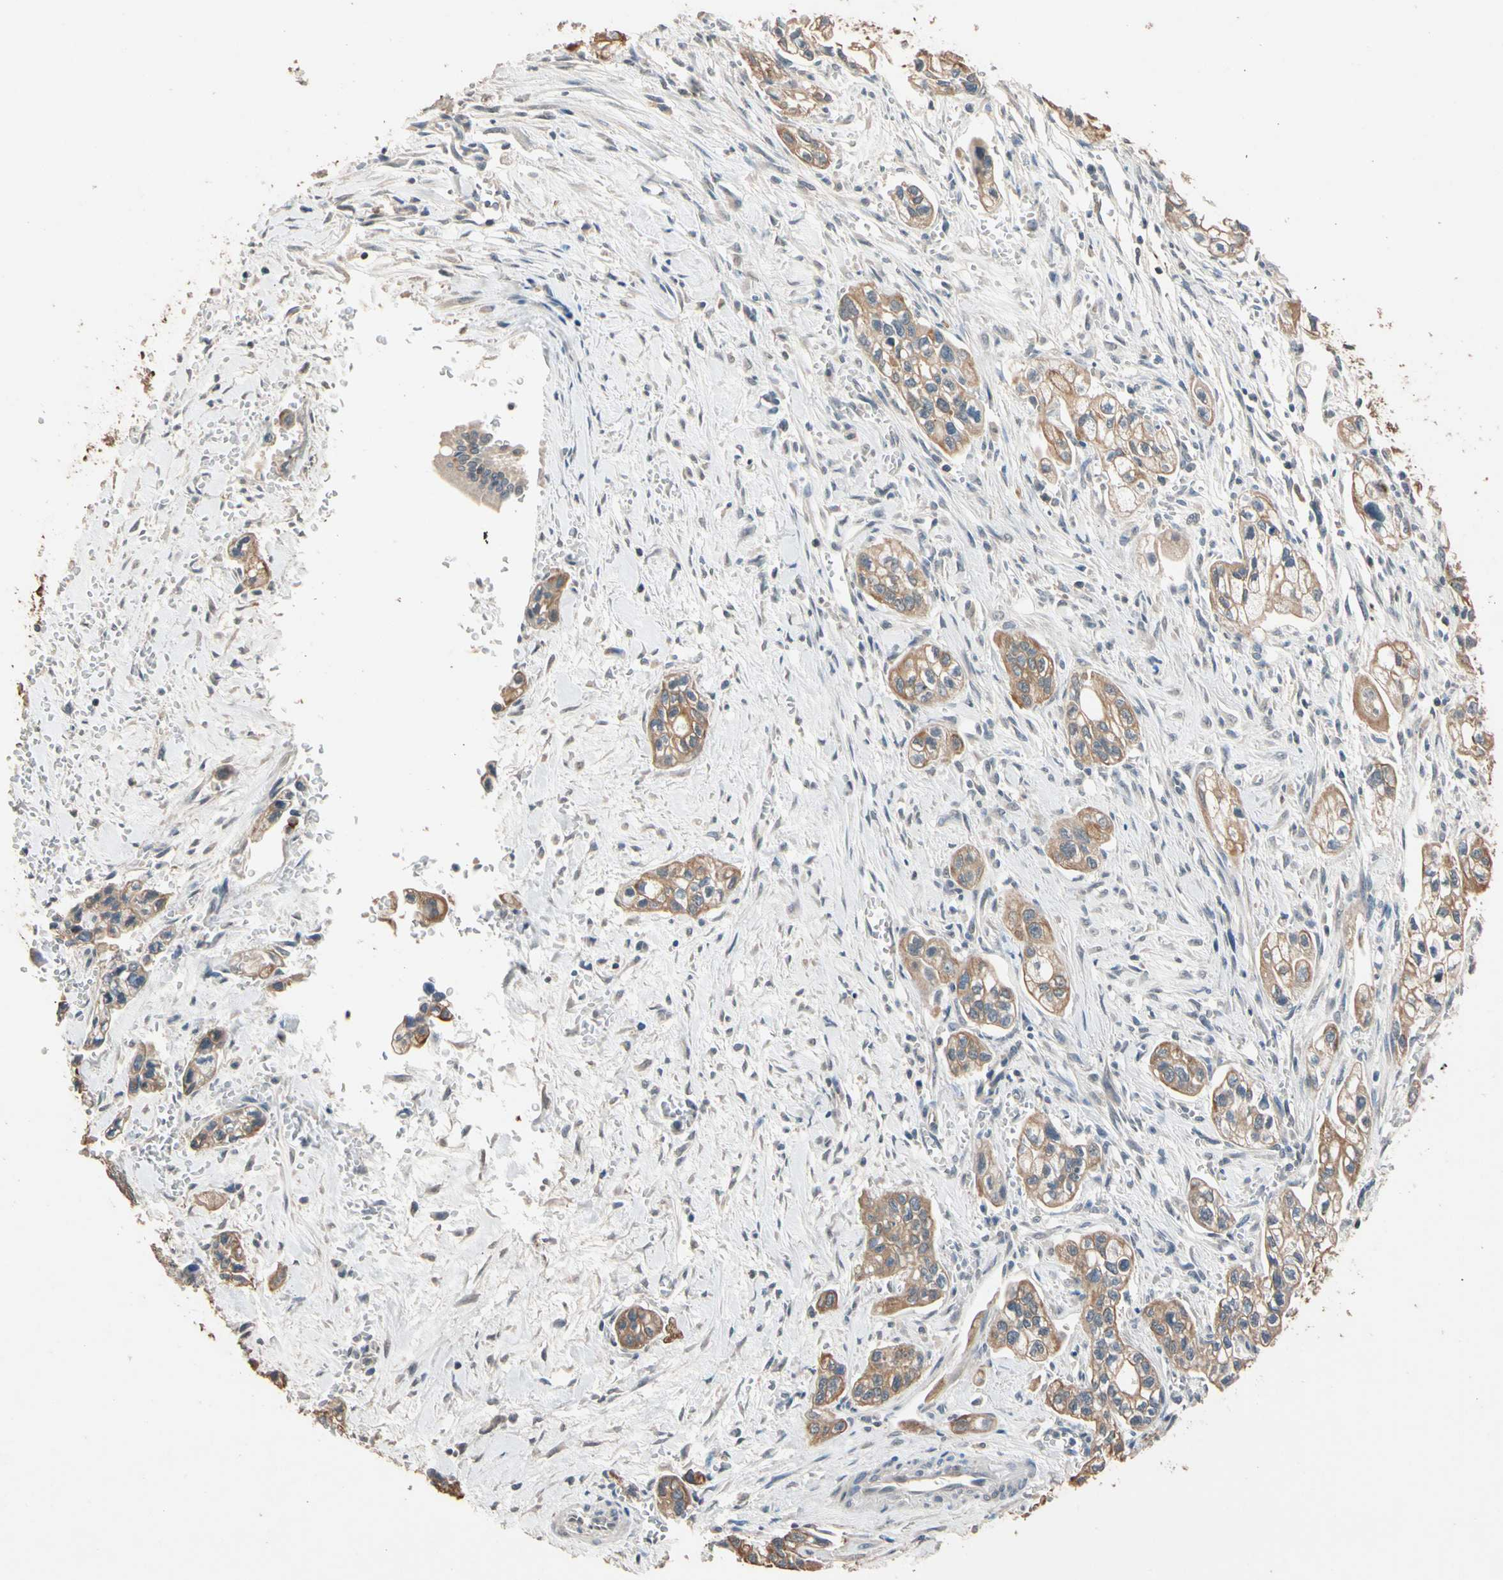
{"staining": {"intensity": "moderate", "quantity": ">75%", "location": "cytoplasmic/membranous"}, "tissue": "pancreatic cancer", "cell_type": "Tumor cells", "image_type": "cancer", "snomed": [{"axis": "morphology", "description": "Adenocarcinoma, NOS"}, {"axis": "topography", "description": "Pancreas"}], "caption": "Moderate cytoplasmic/membranous expression is identified in about >75% of tumor cells in pancreatic cancer (adenocarcinoma).", "gene": "MAP3K7", "patient": {"sex": "male", "age": 74}}